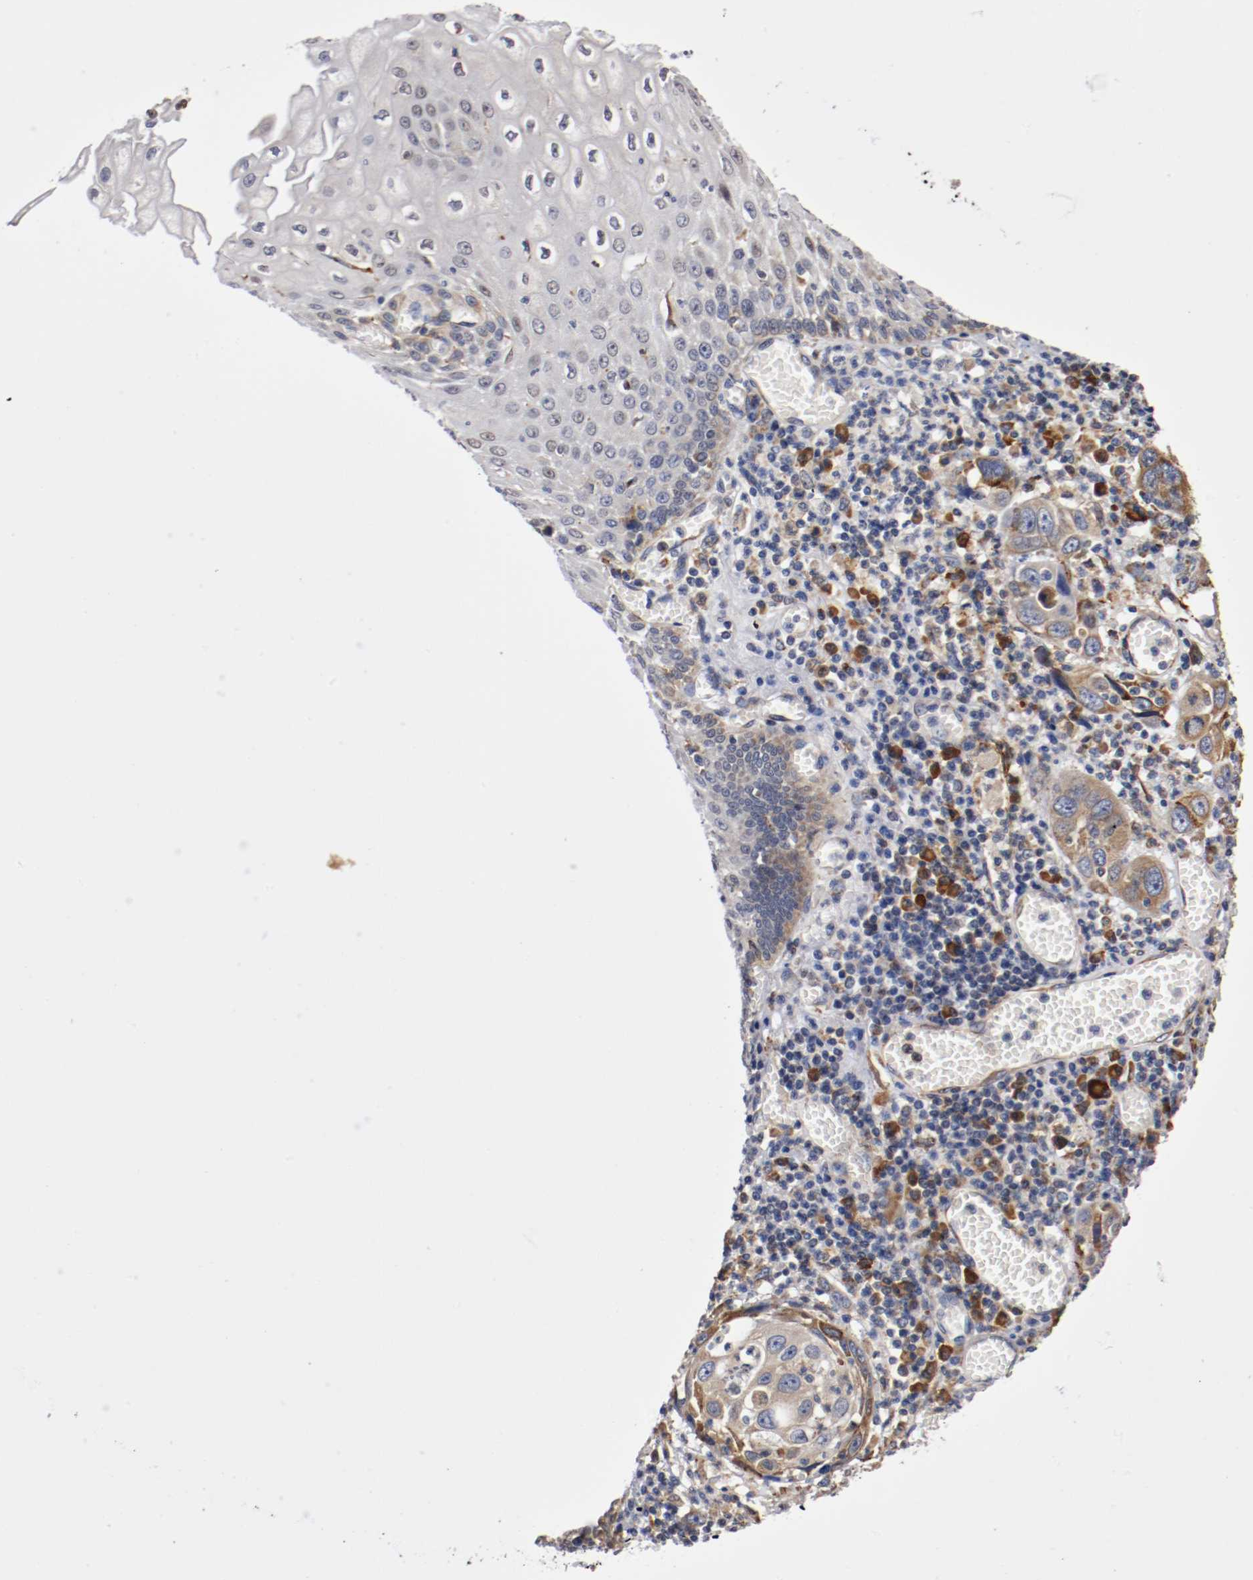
{"staining": {"intensity": "weak", "quantity": "25%-75%", "location": "cytoplasmic/membranous"}, "tissue": "esophagus", "cell_type": "Squamous epithelial cells", "image_type": "normal", "snomed": [{"axis": "morphology", "description": "Normal tissue, NOS"}, {"axis": "morphology", "description": "Squamous cell carcinoma, NOS"}, {"axis": "topography", "description": "Esophagus"}], "caption": "Immunohistochemistry image of unremarkable esophagus: esophagus stained using immunohistochemistry (IHC) displays low levels of weak protein expression localized specifically in the cytoplasmic/membranous of squamous epithelial cells, appearing as a cytoplasmic/membranous brown color.", "gene": "TNFSF12", "patient": {"sex": "male", "age": 65}}